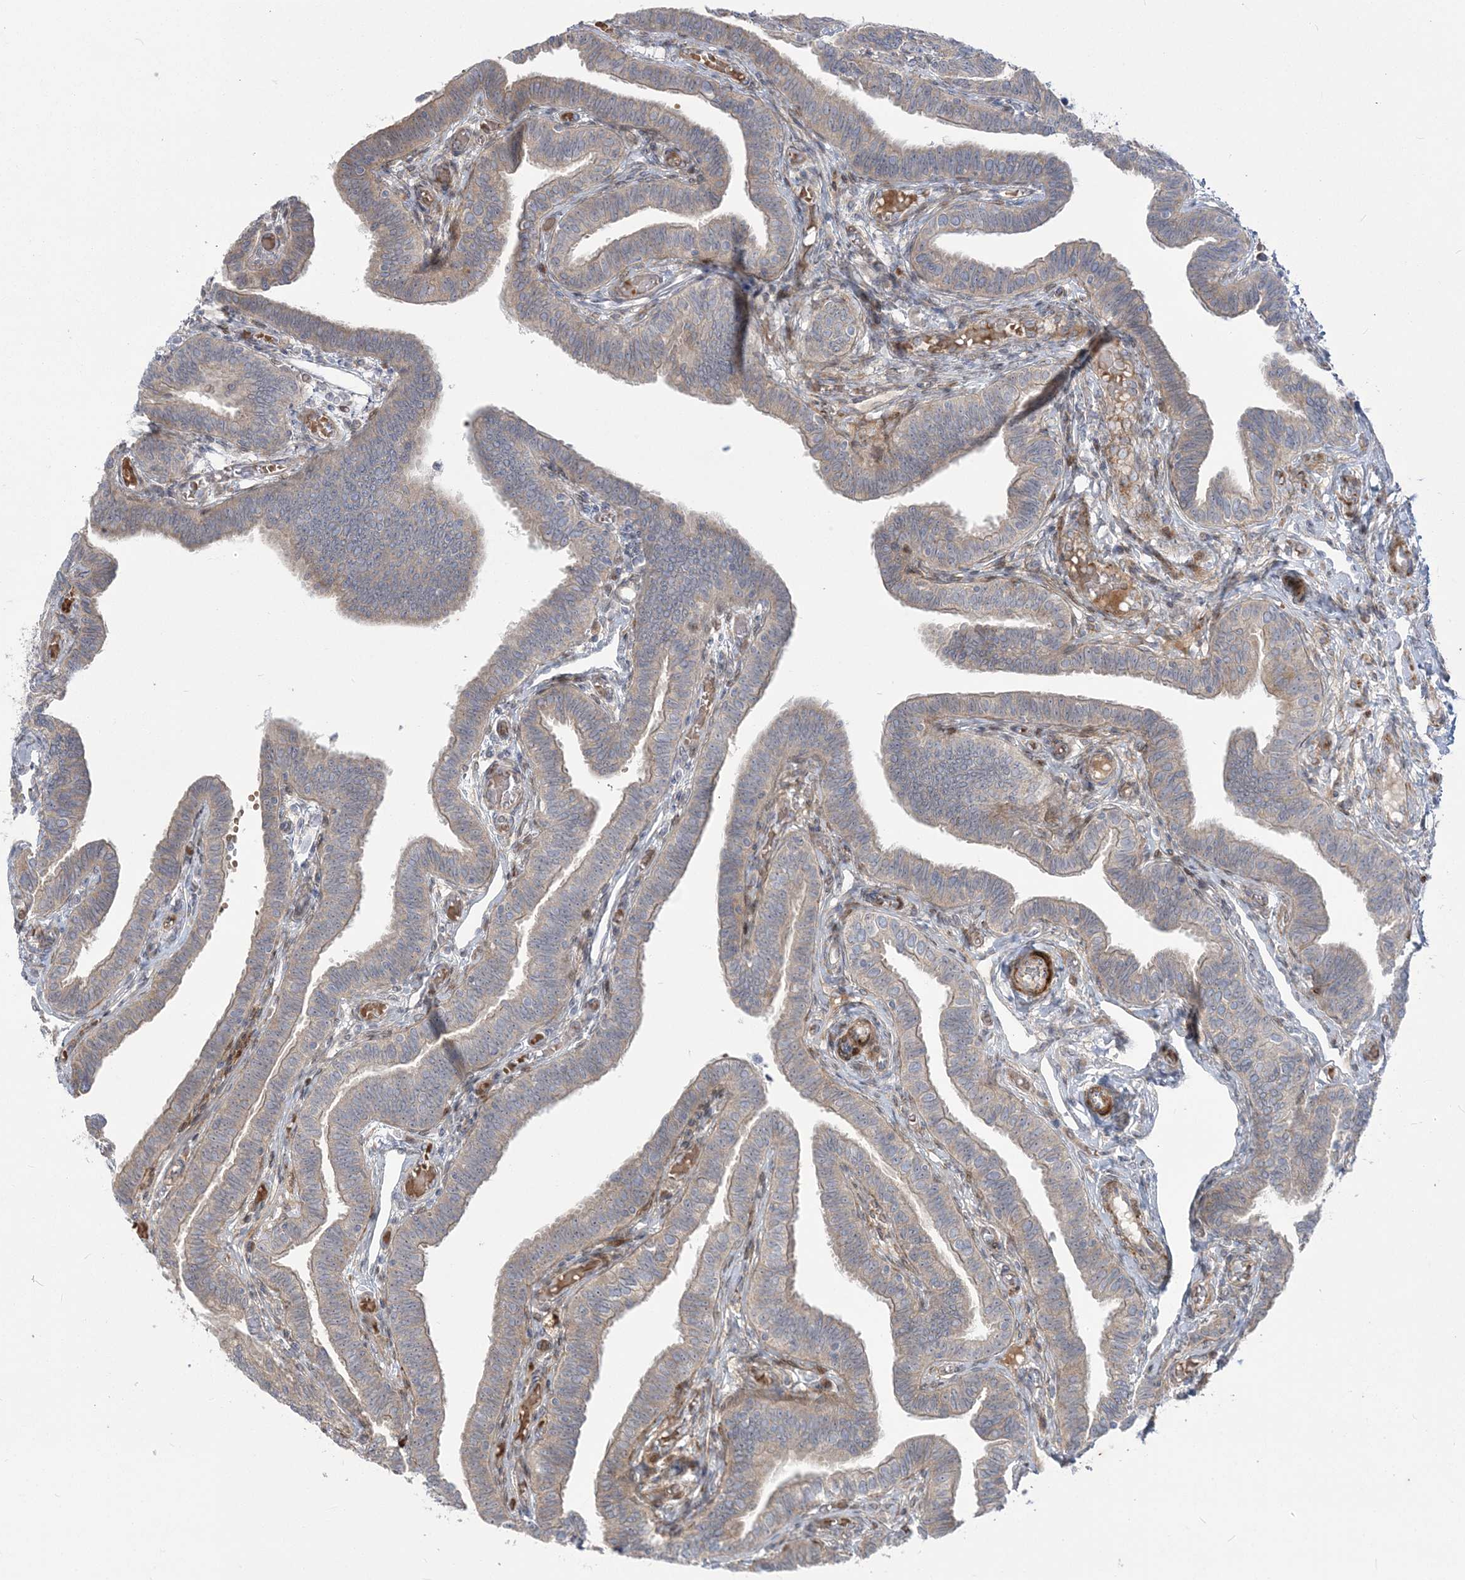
{"staining": {"intensity": "weak", "quantity": ">75%", "location": "cytoplasmic/membranous"}, "tissue": "fallopian tube", "cell_type": "Glandular cells", "image_type": "normal", "snomed": [{"axis": "morphology", "description": "Normal tissue, NOS"}, {"axis": "topography", "description": "Fallopian tube"}], "caption": "Protein expression analysis of benign fallopian tube exhibits weak cytoplasmic/membranous staining in about >75% of glandular cells.", "gene": "NUDT9", "patient": {"sex": "female", "age": 39}}